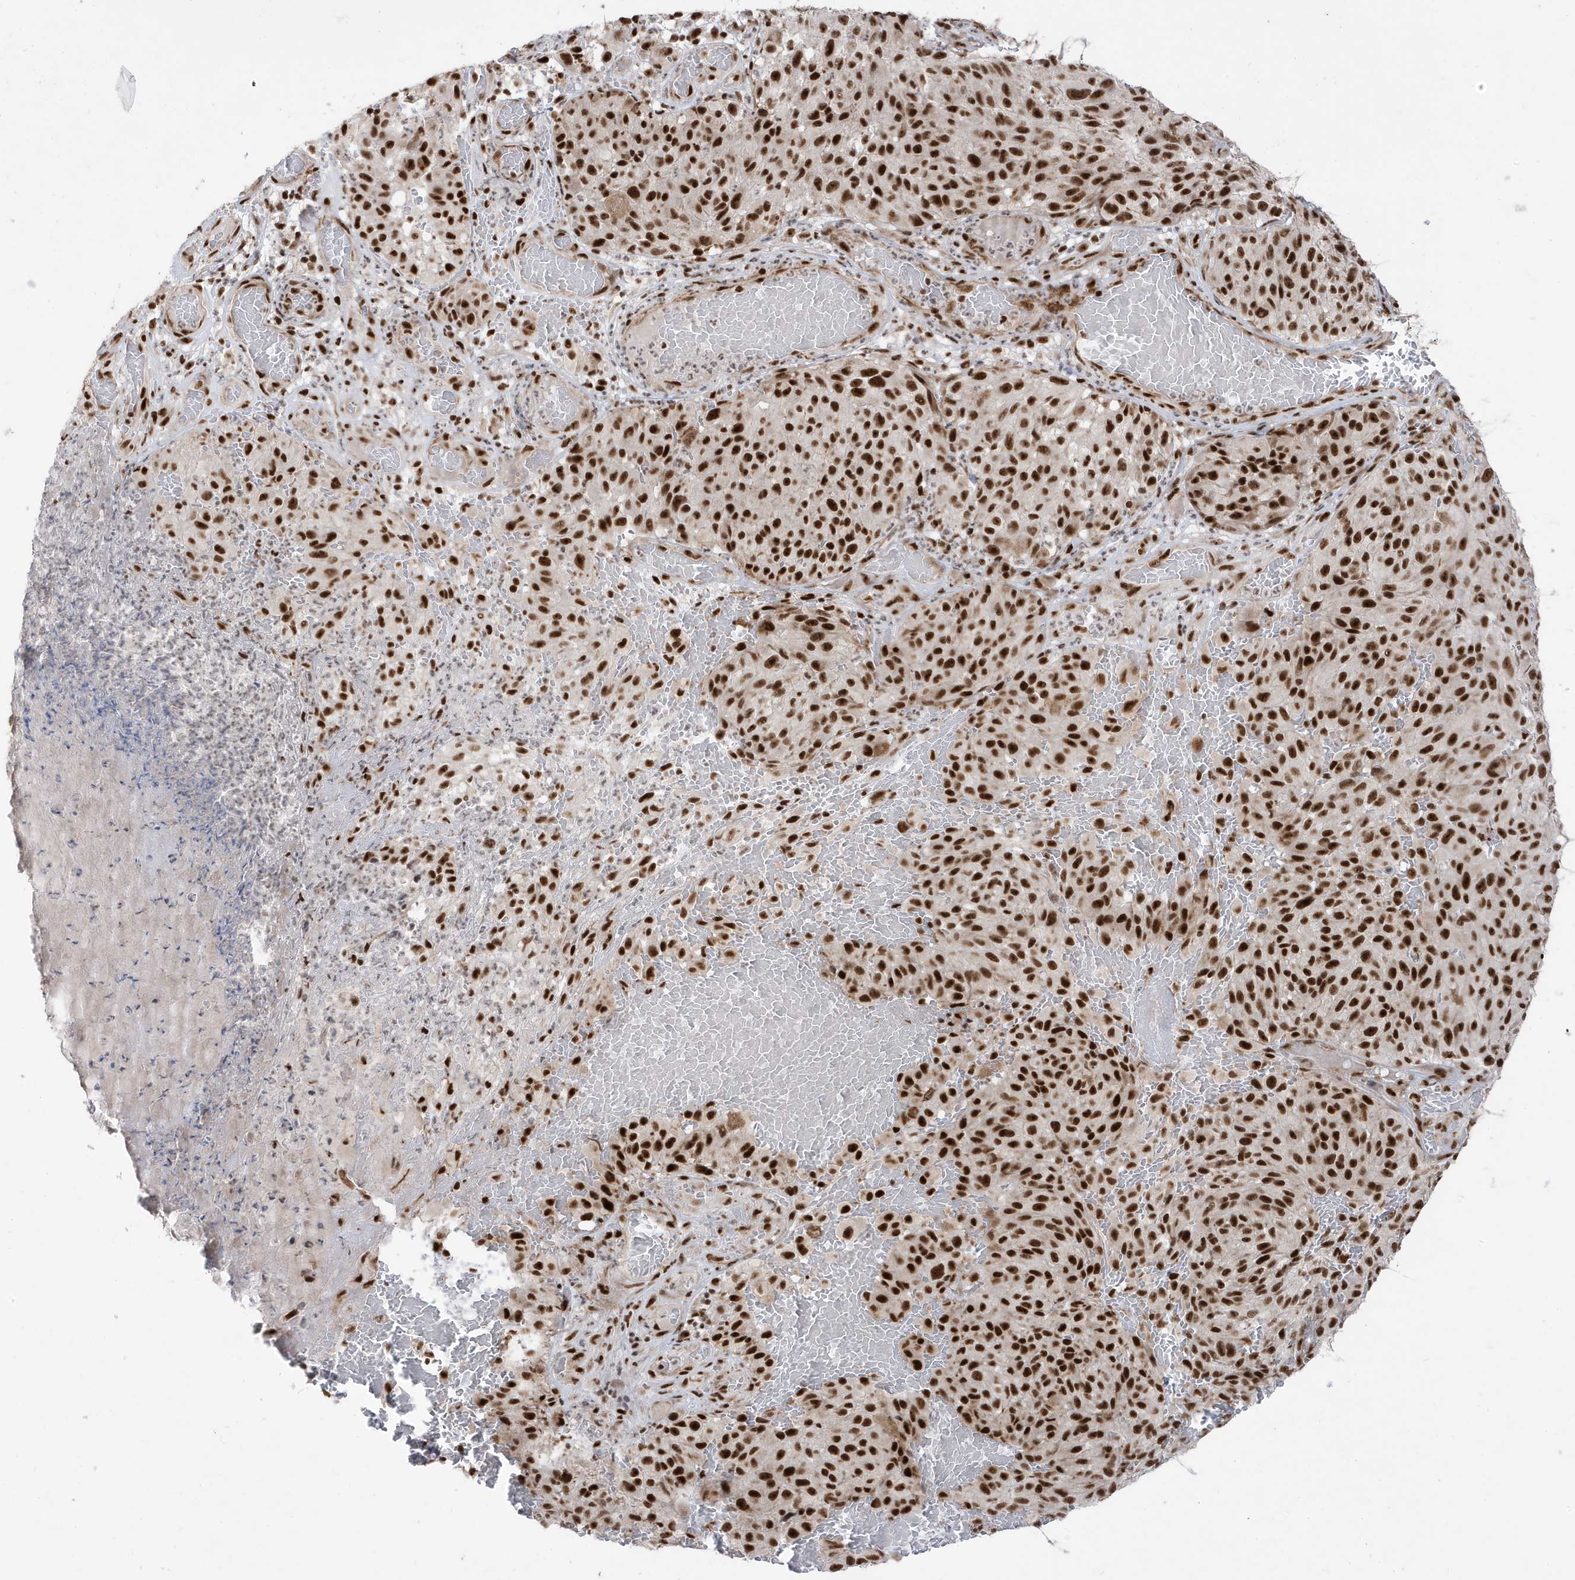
{"staining": {"intensity": "strong", "quantity": ">75%", "location": "nuclear"}, "tissue": "melanoma", "cell_type": "Tumor cells", "image_type": "cancer", "snomed": [{"axis": "morphology", "description": "Malignant melanoma, NOS"}, {"axis": "topography", "description": "Skin"}], "caption": "Immunohistochemistry of malignant melanoma demonstrates high levels of strong nuclear expression in about >75% of tumor cells.", "gene": "MTREX", "patient": {"sex": "male", "age": 83}}